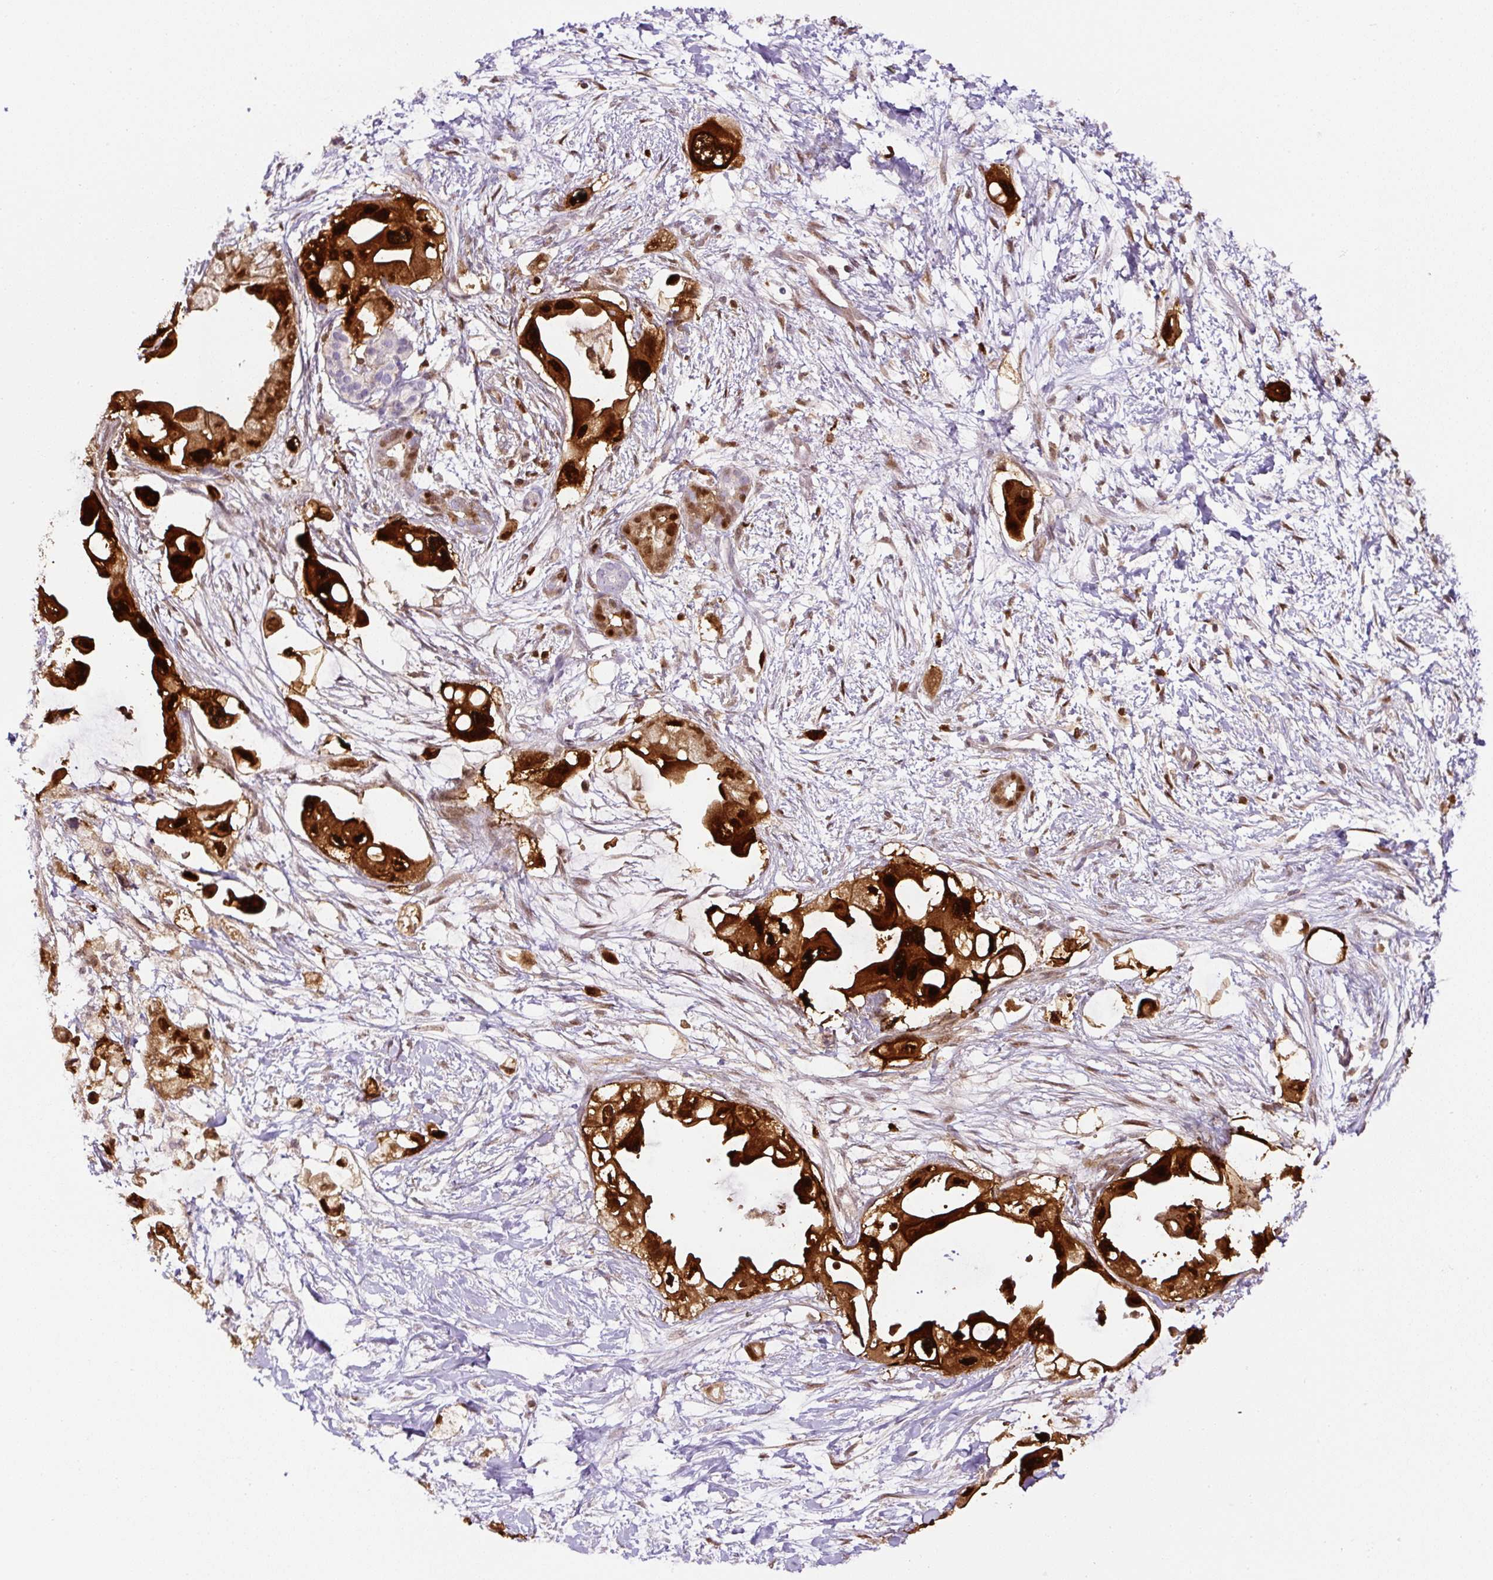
{"staining": {"intensity": "strong", "quantity": ">75%", "location": "cytoplasmic/membranous,nuclear"}, "tissue": "pancreatic cancer", "cell_type": "Tumor cells", "image_type": "cancer", "snomed": [{"axis": "morphology", "description": "Adenocarcinoma, NOS"}, {"axis": "topography", "description": "Pancreas"}], "caption": "This is an image of immunohistochemistry (IHC) staining of pancreatic cancer (adenocarcinoma), which shows strong staining in the cytoplasmic/membranous and nuclear of tumor cells.", "gene": "ANXA1", "patient": {"sex": "male", "age": 61}}